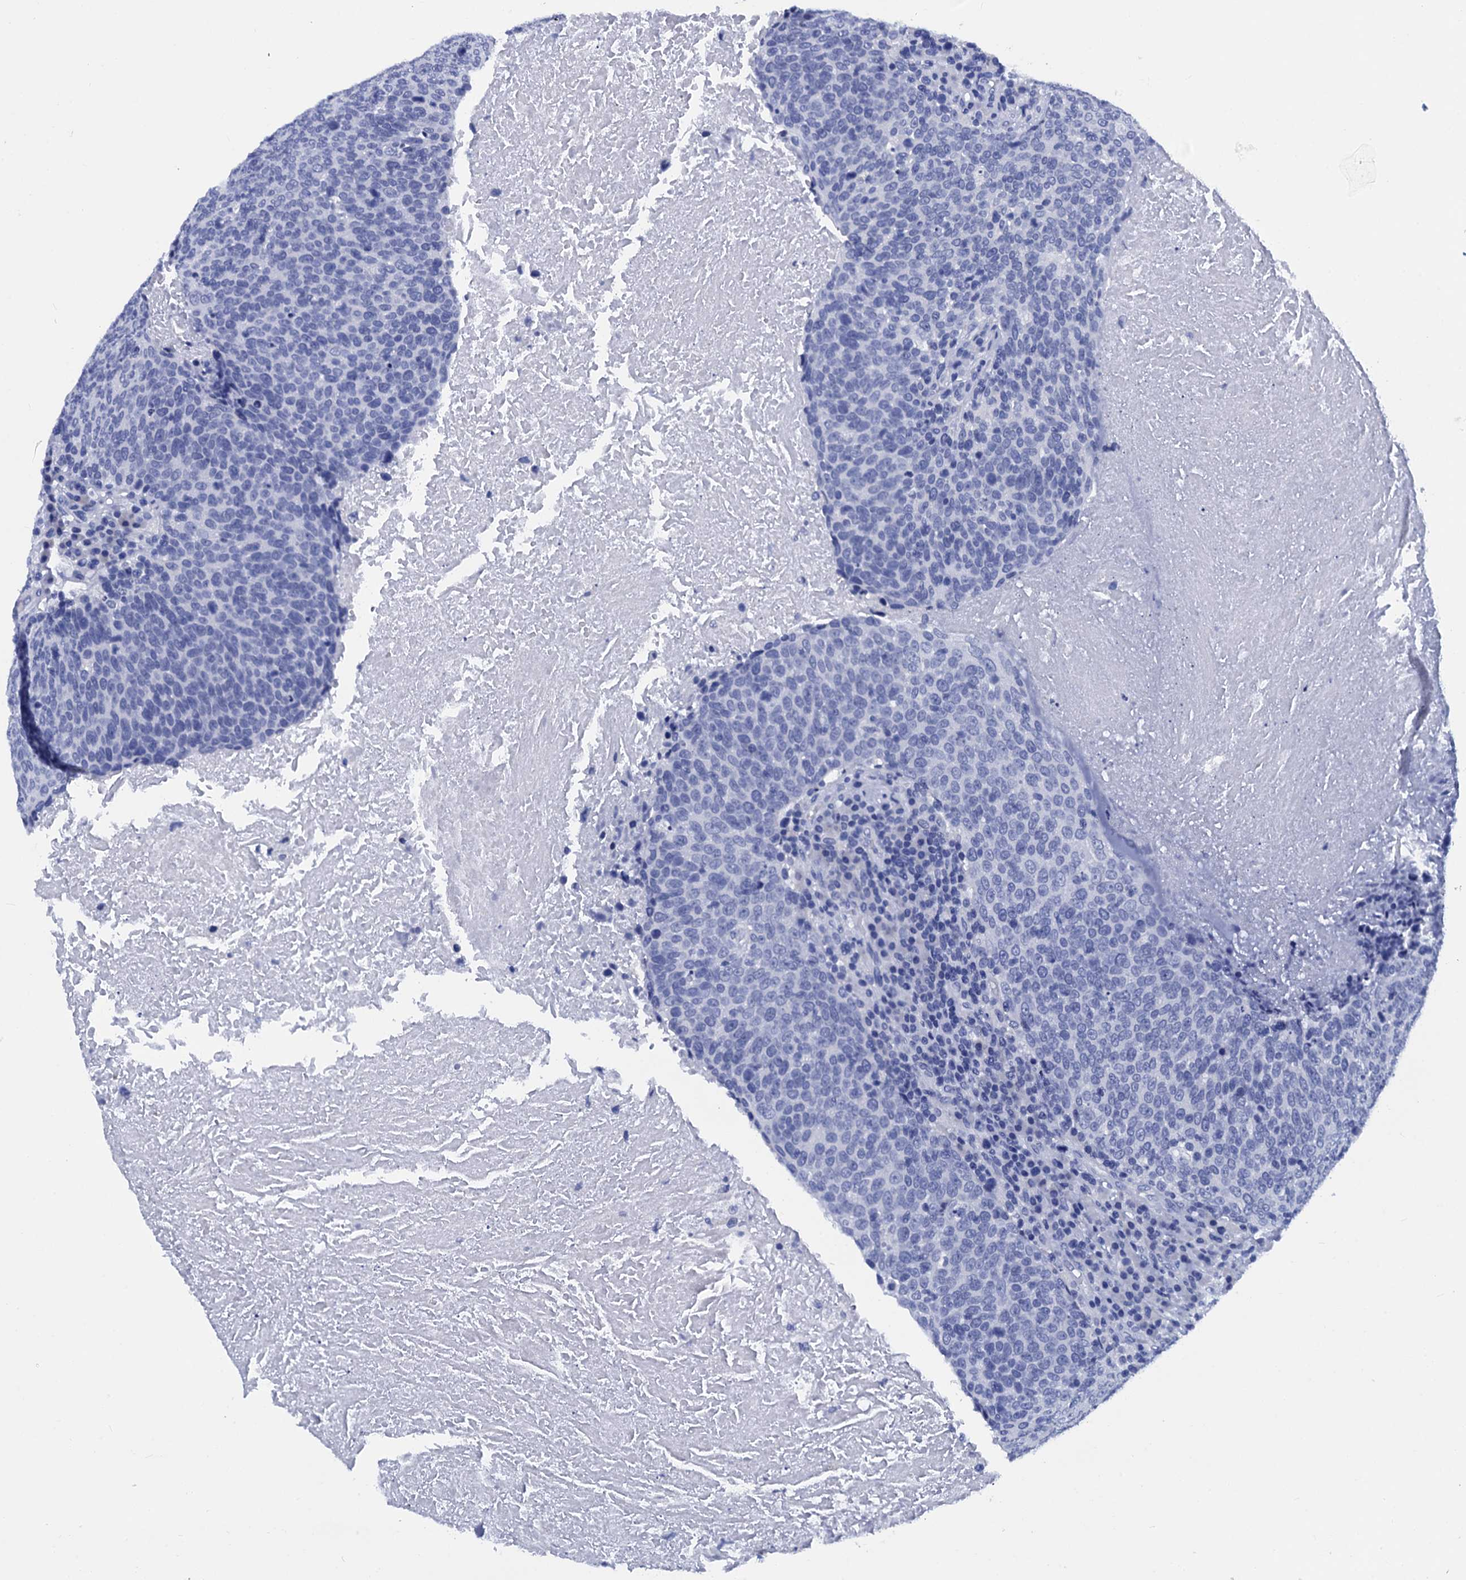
{"staining": {"intensity": "negative", "quantity": "none", "location": "none"}, "tissue": "head and neck cancer", "cell_type": "Tumor cells", "image_type": "cancer", "snomed": [{"axis": "morphology", "description": "Squamous cell carcinoma, NOS"}, {"axis": "morphology", "description": "Squamous cell carcinoma, metastatic, NOS"}, {"axis": "topography", "description": "Lymph node"}, {"axis": "topography", "description": "Head-Neck"}], "caption": "Immunohistochemistry photomicrograph of neoplastic tissue: squamous cell carcinoma (head and neck) stained with DAB (3,3'-diaminobenzidine) demonstrates no significant protein positivity in tumor cells.", "gene": "MYBPC3", "patient": {"sex": "male", "age": 62}}